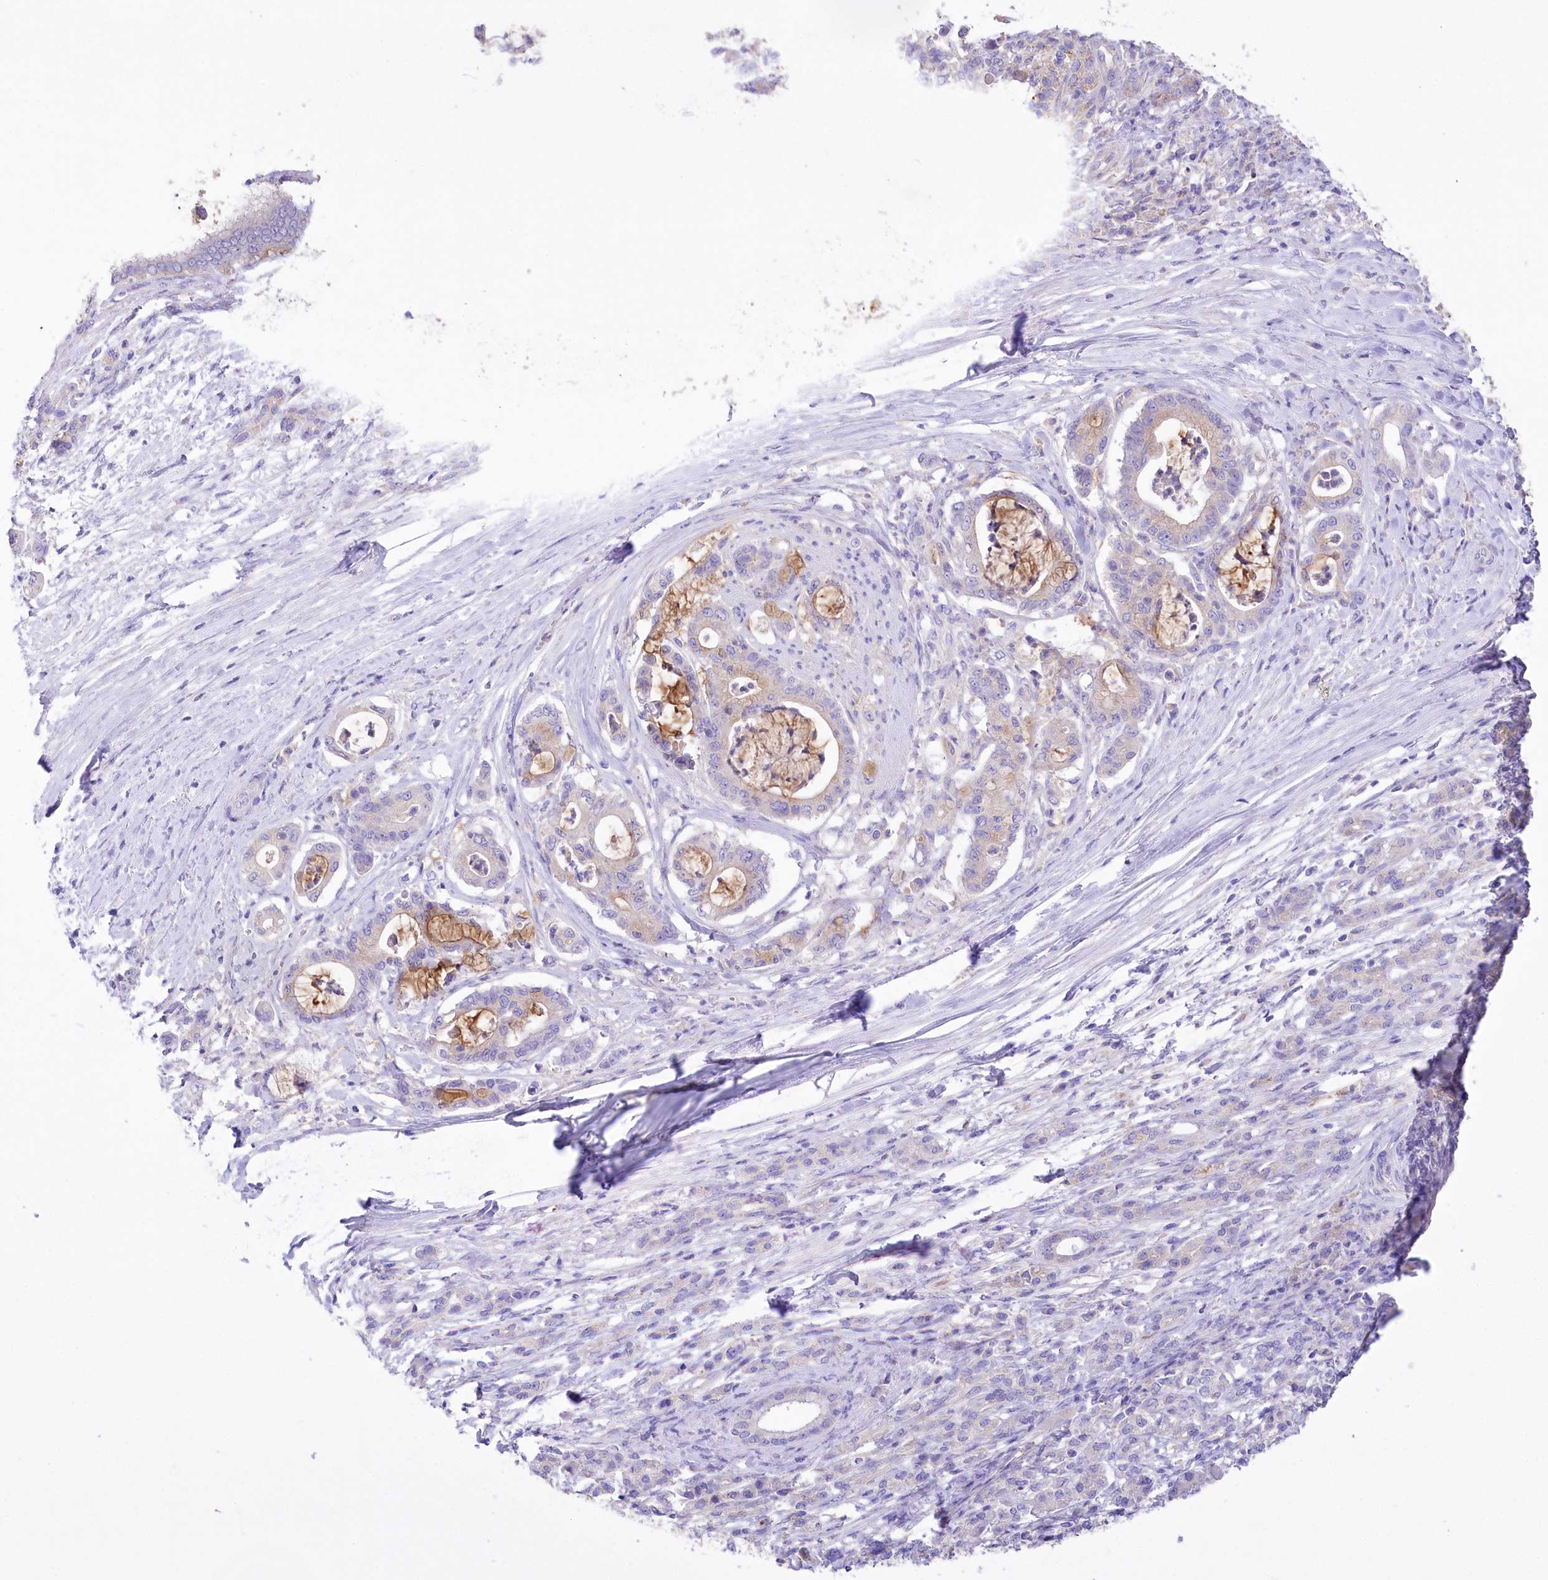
{"staining": {"intensity": "weak", "quantity": "<25%", "location": "cytoplasmic/membranous"}, "tissue": "pancreatic cancer", "cell_type": "Tumor cells", "image_type": "cancer", "snomed": [{"axis": "morphology", "description": "Adenocarcinoma, NOS"}, {"axis": "topography", "description": "Pancreas"}], "caption": "A high-resolution micrograph shows immunohistochemistry staining of adenocarcinoma (pancreatic), which reveals no significant staining in tumor cells.", "gene": "PRSS53", "patient": {"sex": "female", "age": 55}}